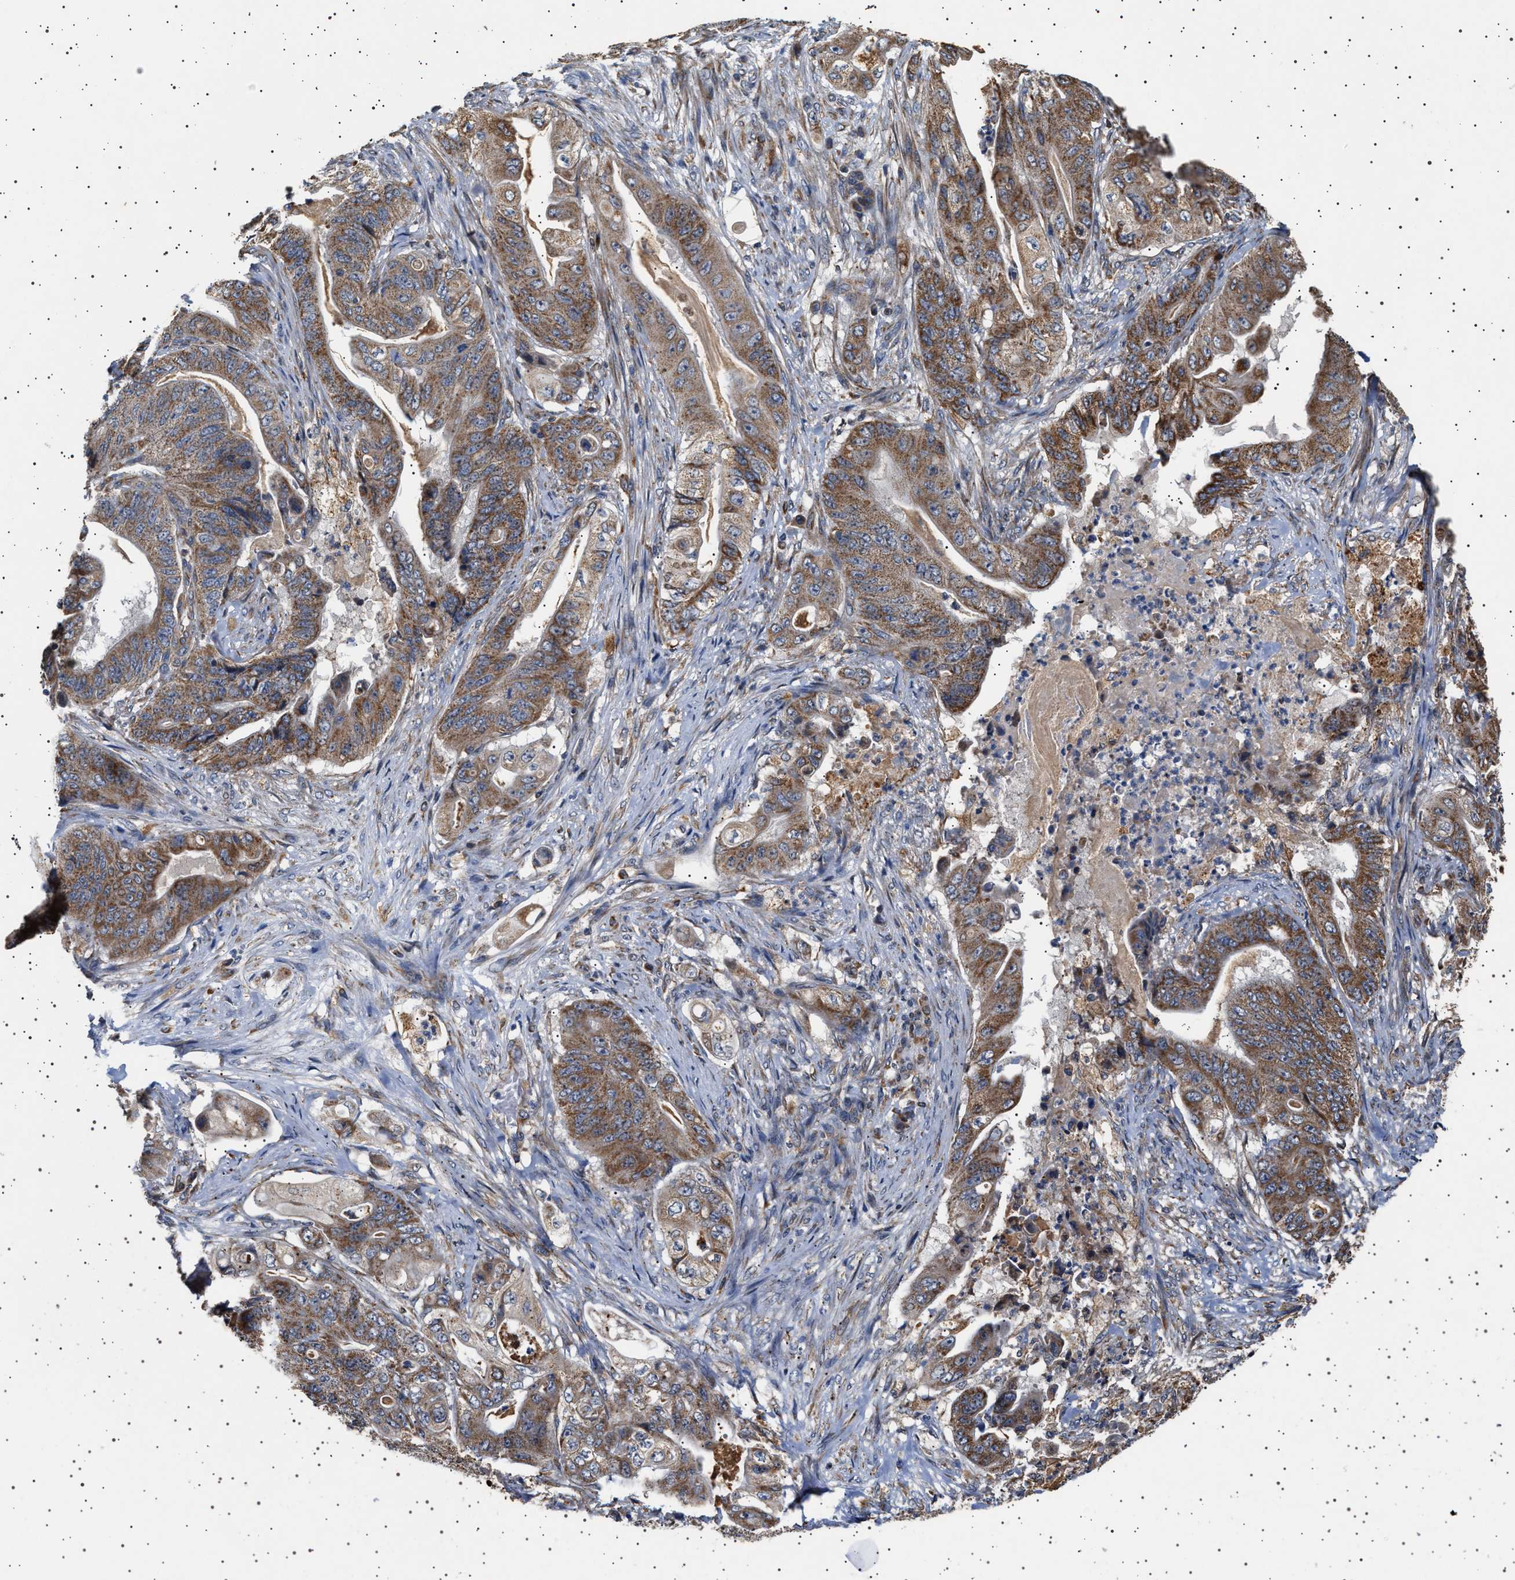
{"staining": {"intensity": "moderate", "quantity": ">75%", "location": "cytoplasmic/membranous"}, "tissue": "stomach cancer", "cell_type": "Tumor cells", "image_type": "cancer", "snomed": [{"axis": "morphology", "description": "Adenocarcinoma, NOS"}, {"axis": "topography", "description": "Stomach"}], "caption": "Protein staining displays moderate cytoplasmic/membranous positivity in approximately >75% of tumor cells in adenocarcinoma (stomach). The staining was performed using DAB (3,3'-diaminobenzidine), with brown indicating positive protein expression. Nuclei are stained blue with hematoxylin.", "gene": "TRUB2", "patient": {"sex": "female", "age": 73}}